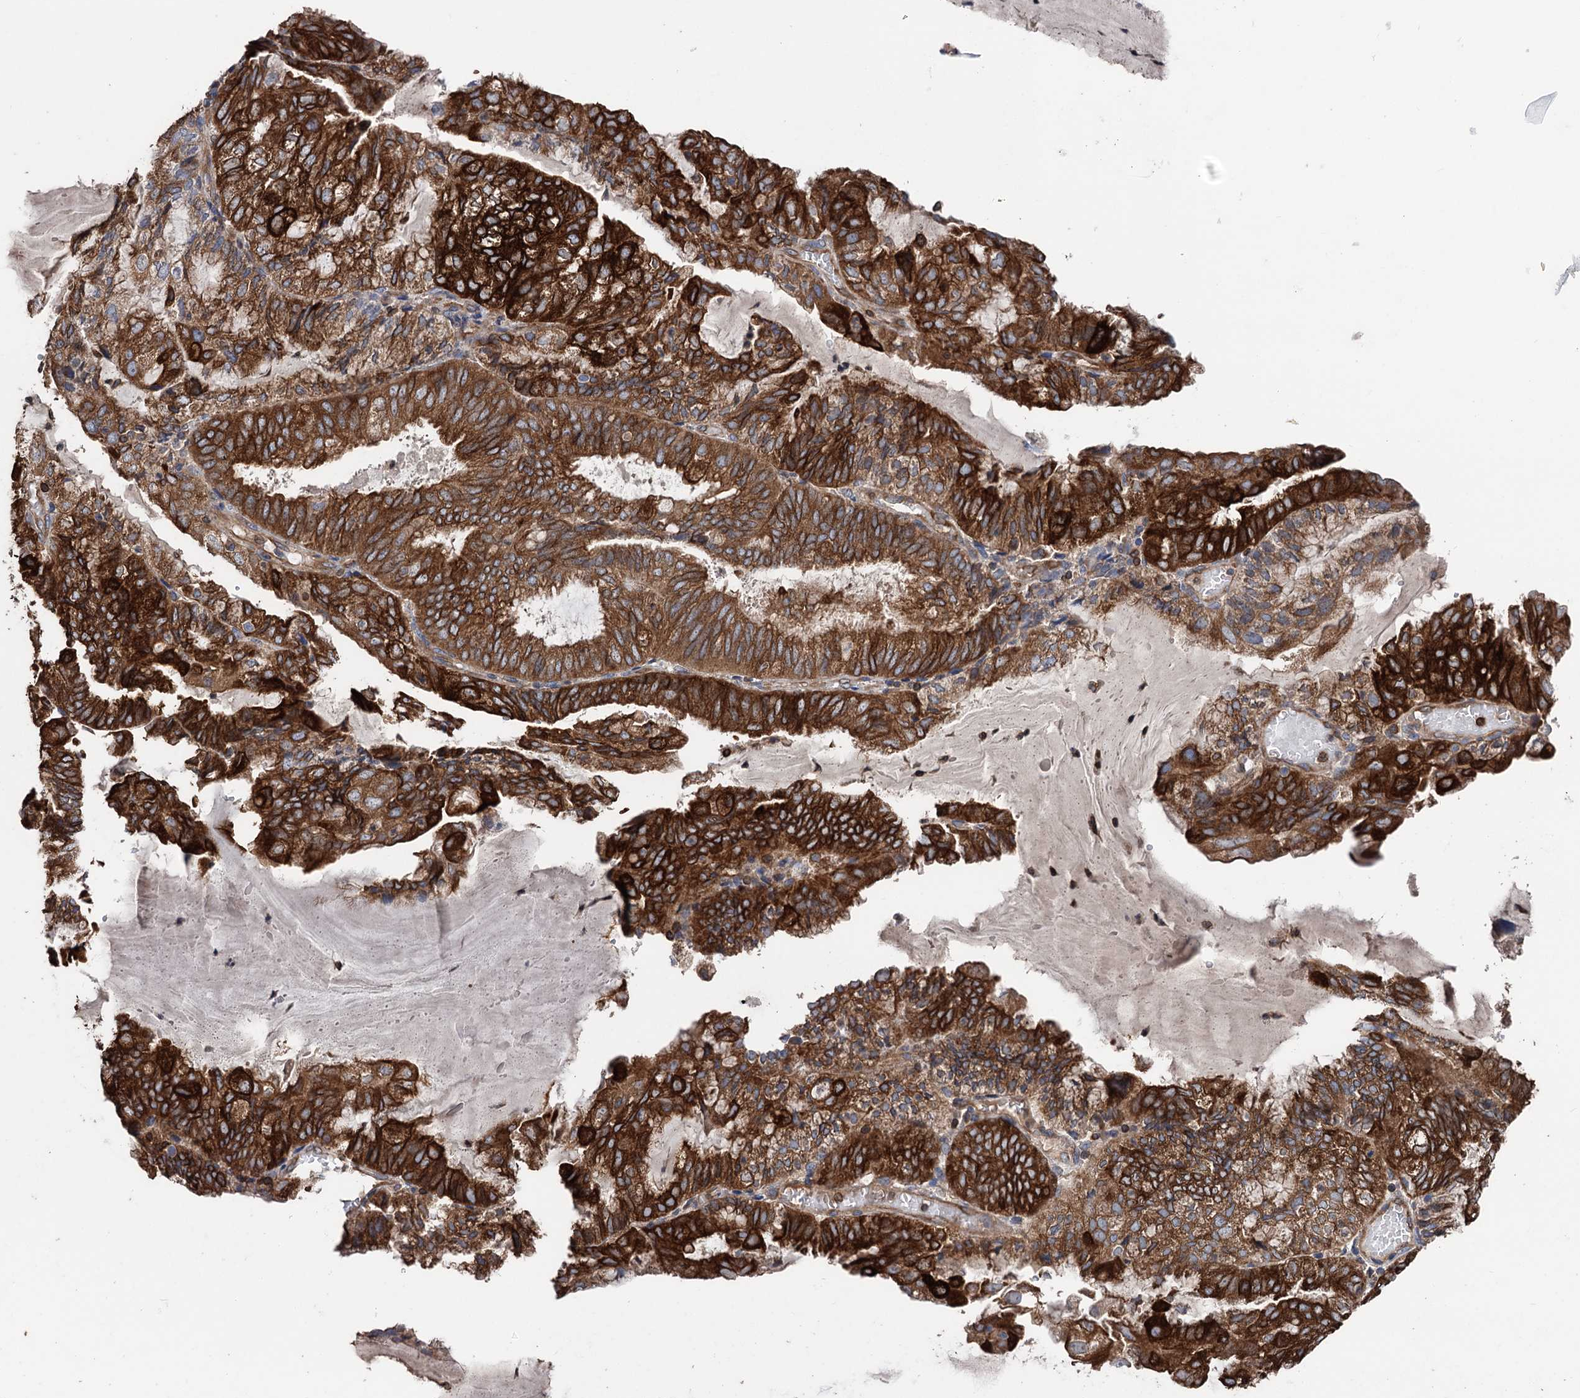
{"staining": {"intensity": "strong", "quantity": ">75%", "location": "cytoplasmic/membranous"}, "tissue": "endometrial cancer", "cell_type": "Tumor cells", "image_type": "cancer", "snomed": [{"axis": "morphology", "description": "Adenocarcinoma, NOS"}, {"axis": "topography", "description": "Endometrium"}], "caption": "Endometrial adenocarcinoma stained with immunohistochemistry (IHC) exhibits strong cytoplasmic/membranous expression in about >75% of tumor cells.", "gene": "STING1", "patient": {"sex": "female", "age": 81}}